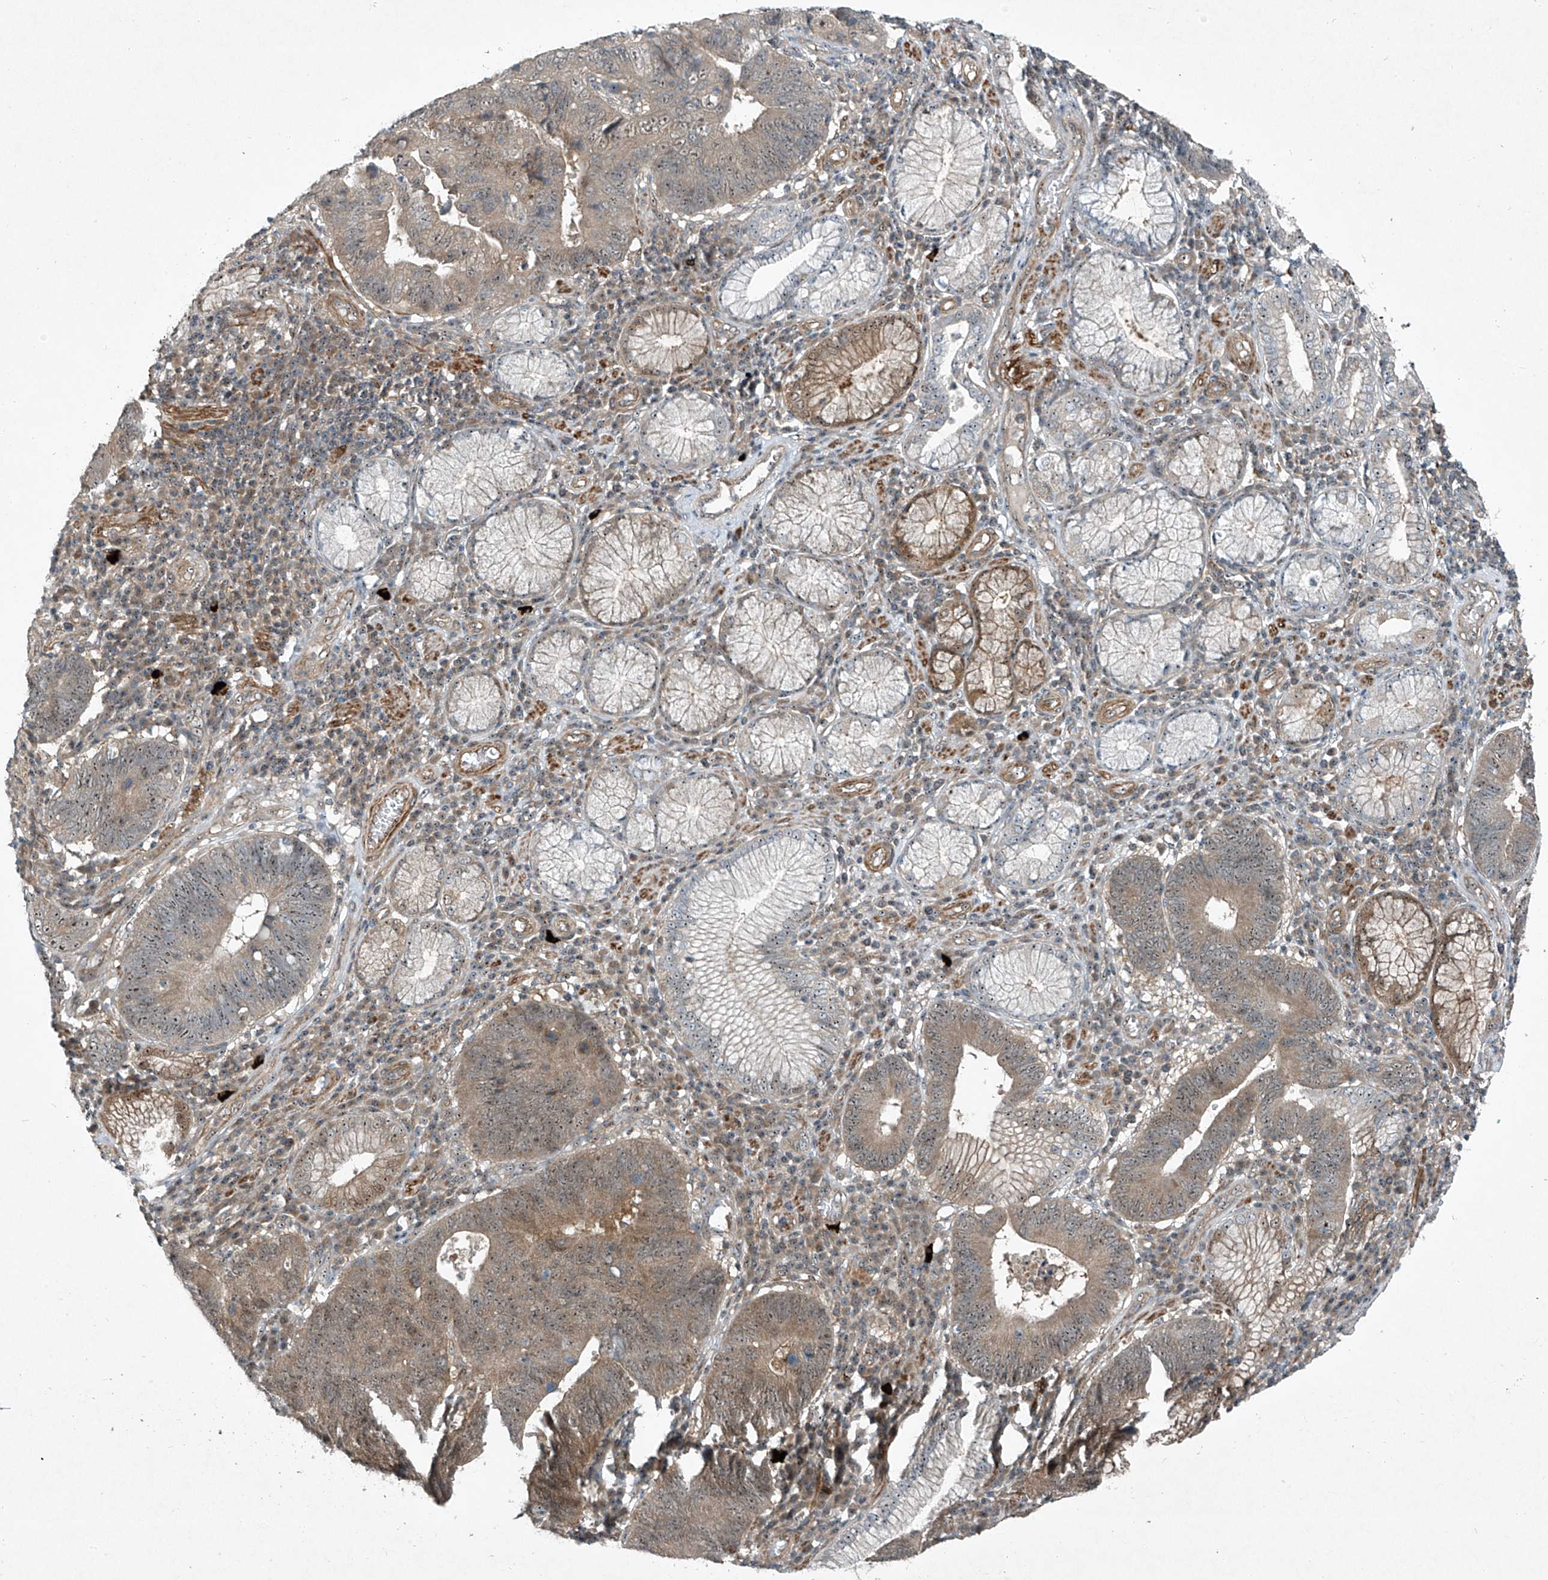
{"staining": {"intensity": "weak", "quantity": "25%-75%", "location": "cytoplasmic/membranous,nuclear"}, "tissue": "stomach cancer", "cell_type": "Tumor cells", "image_type": "cancer", "snomed": [{"axis": "morphology", "description": "Adenocarcinoma, NOS"}, {"axis": "topography", "description": "Stomach"}], "caption": "An IHC image of tumor tissue is shown. Protein staining in brown labels weak cytoplasmic/membranous and nuclear positivity in stomach cancer within tumor cells.", "gene": "PPCS", "patient": {"sex": "male", "age": 59}}